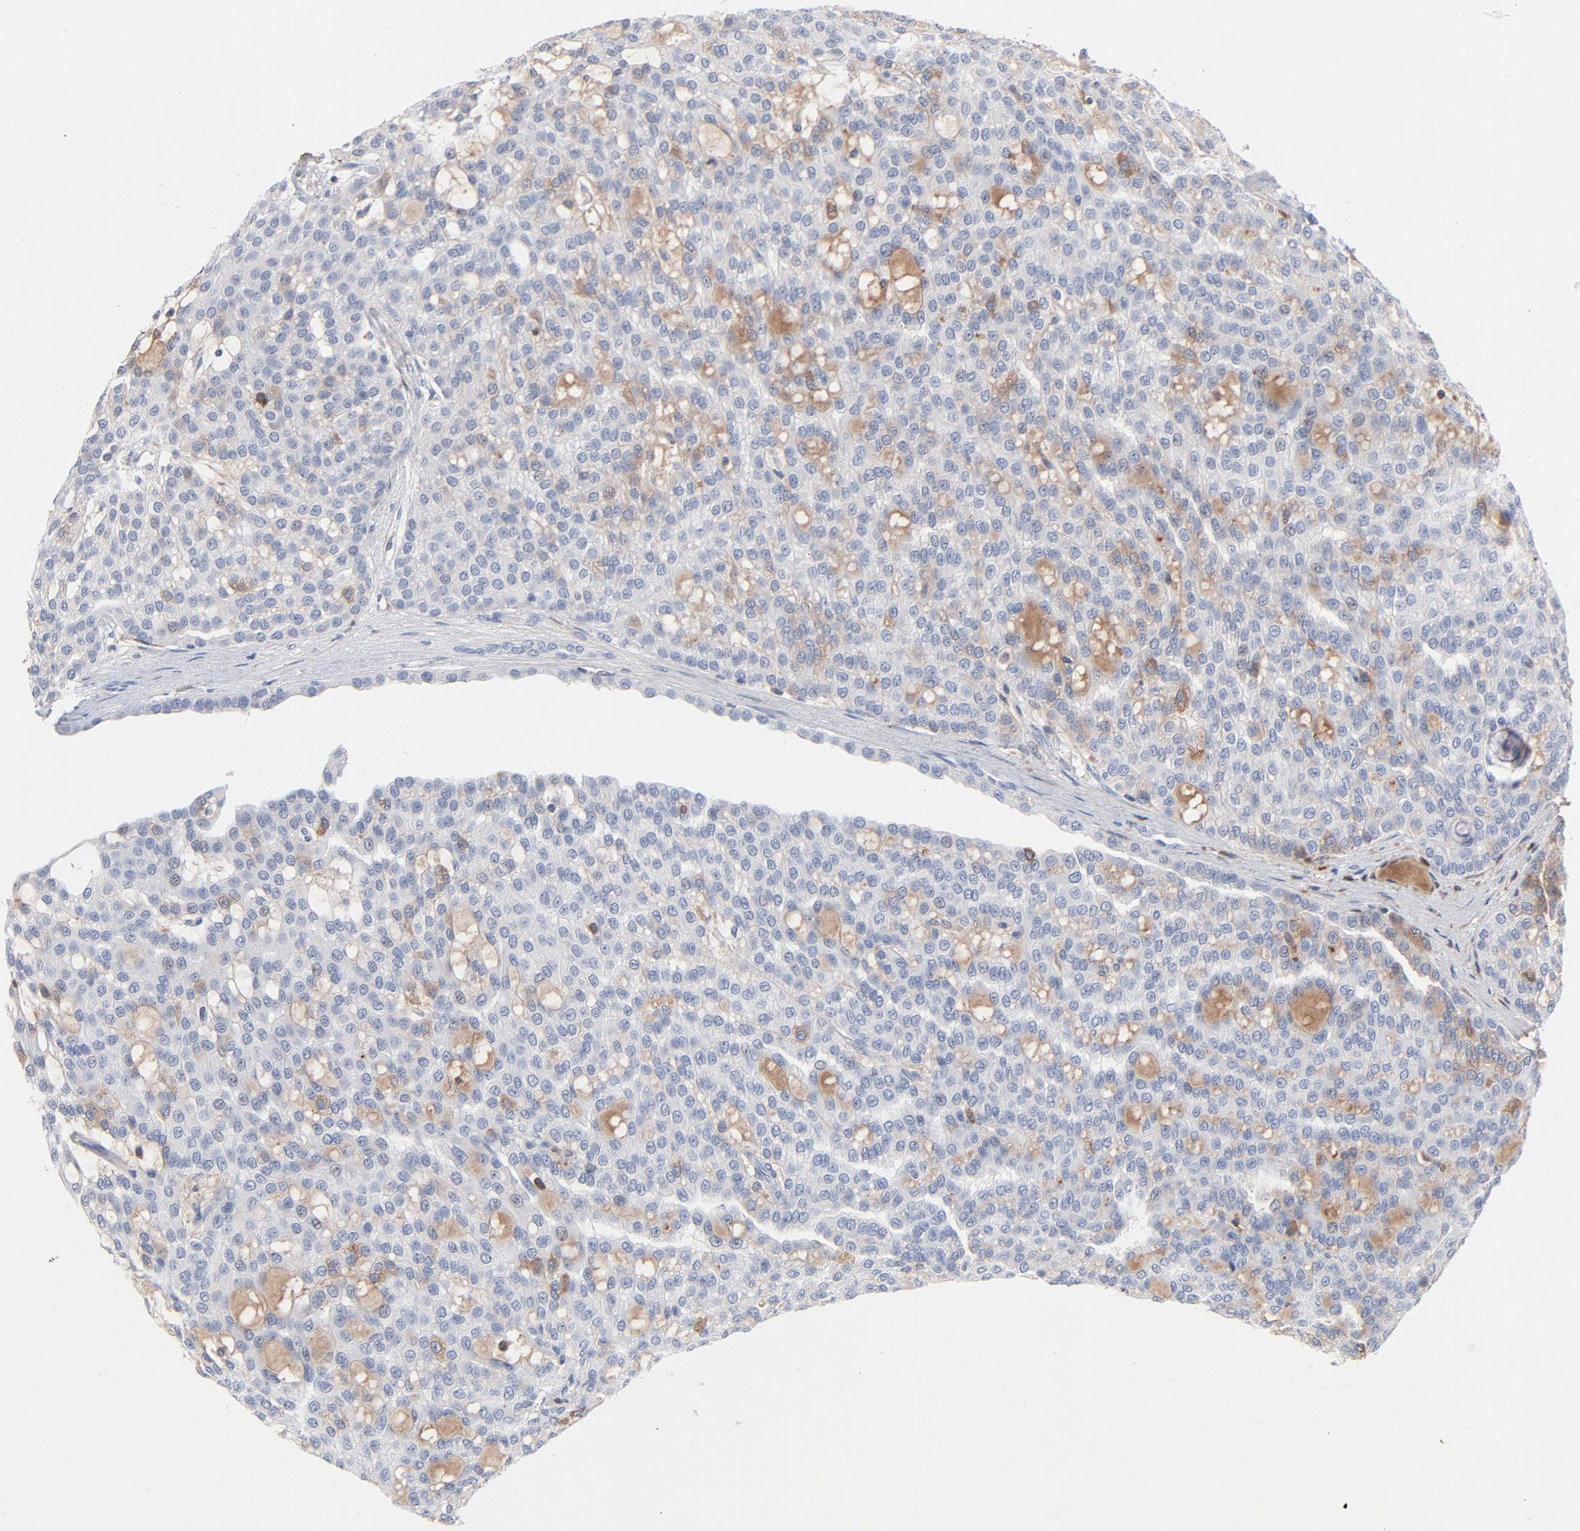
{"staining": {"intensity": "negative", "quantity": "none", "location": "none"}, "tissue": "renal cancer", "cell_type": "Tumor cells", "image_type": "cancer", "snomed": [{"axis": "morphology", "description": "Adenocarcinoma, NOS"}, {"axis": "topography", "description": "Kidney"}], "caption": "The micrograph shows no staining of tumor cells in renal cancer.", "gene": "SERPINA4", "patient": {"sex": "male", "age": 63}}